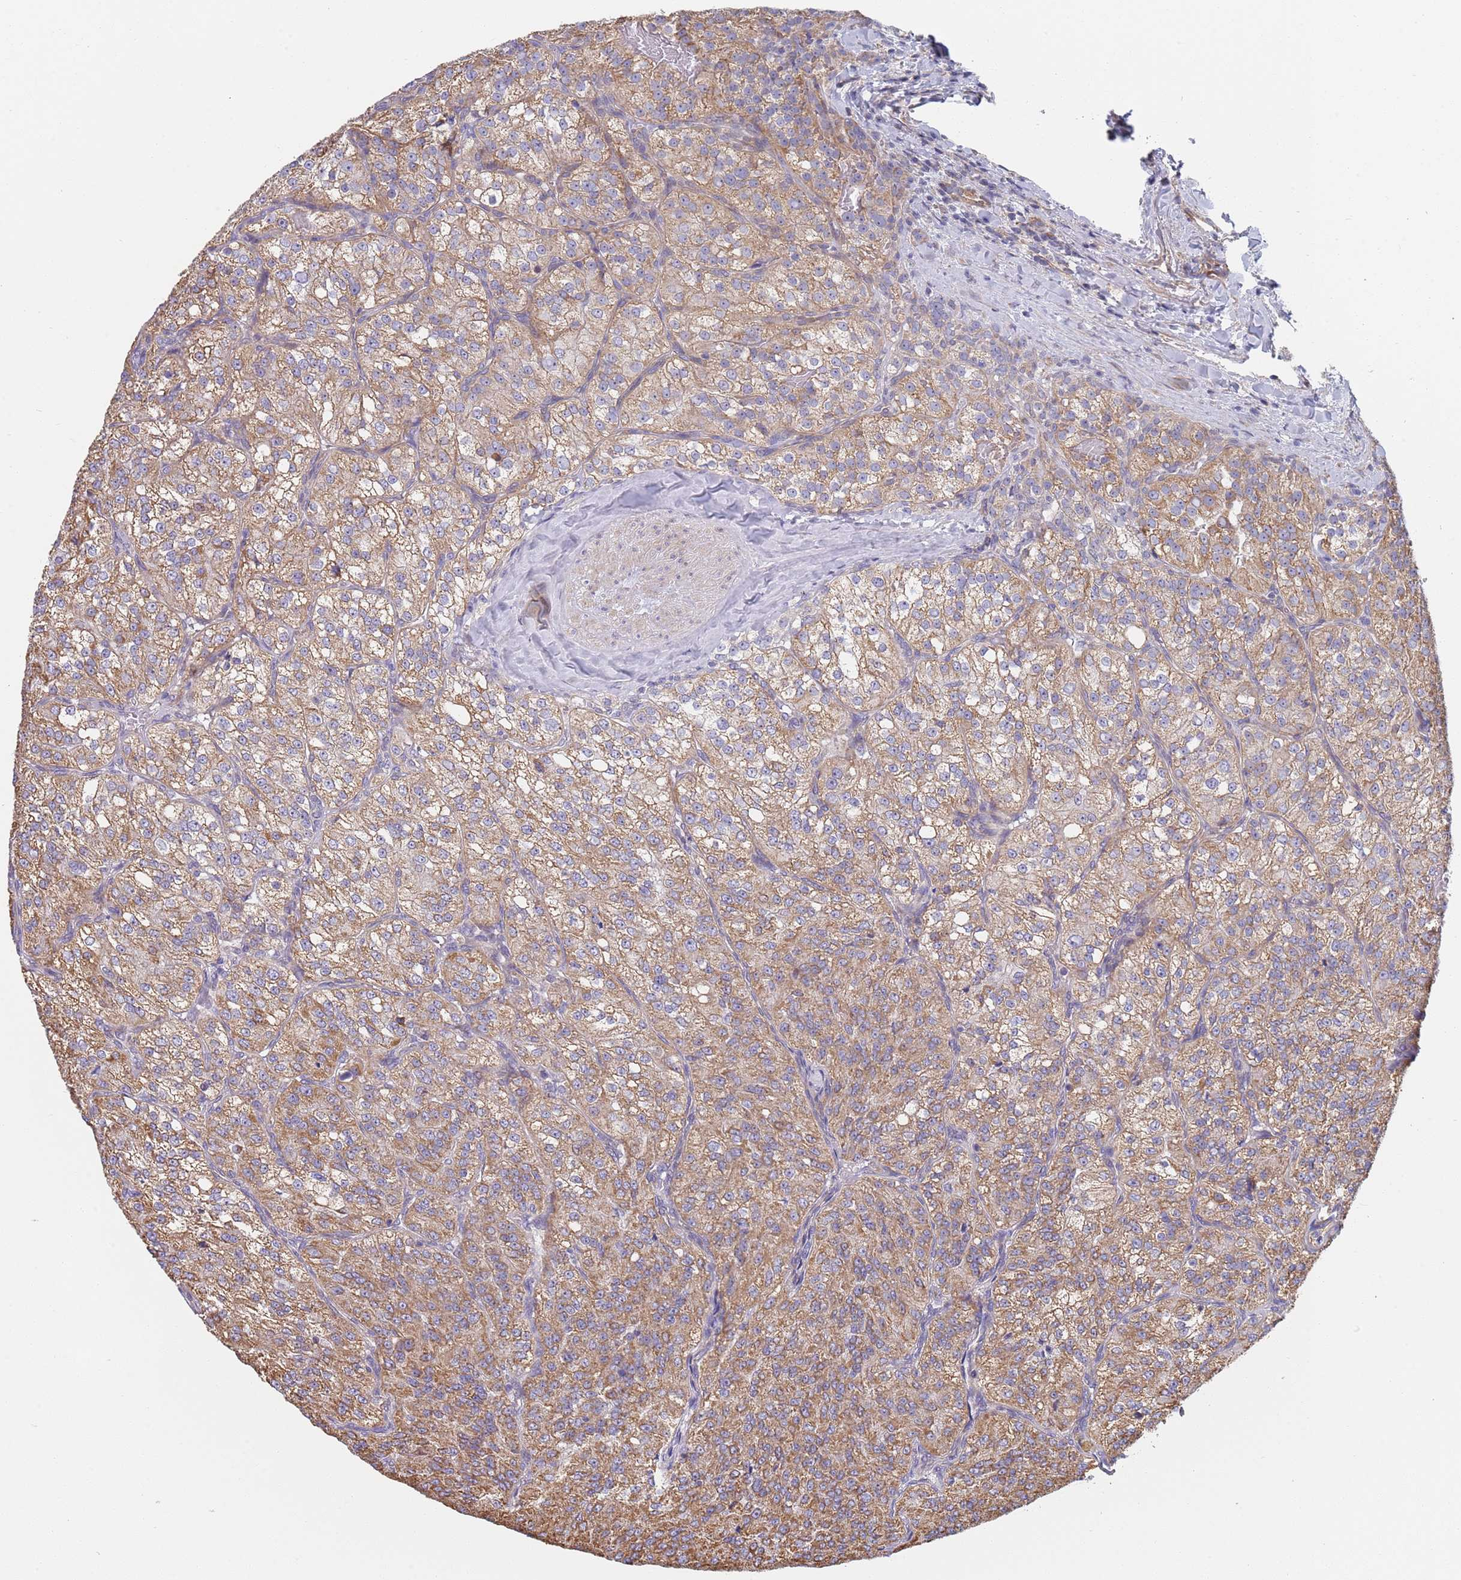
{"staining": {"intensity": "moderate", "quantity": ">75%", "location": "cytoplasmic/membranous"}, "tissue": "renal cancer", "cell_type": "Tumor cells", "image_type": "cancer", "snomed": [{"axis": "morphology", "description": "Adenocarcinoma, NOS"}, {"axis": "topography", "description": "Kidney"}], "caption": "This photomicrograph exhibits adenocarcinoma (renal) stained with immunohistochemistry (IHC) to label a protein in brown. The cytoplasmic/membranous of tumor cells show moderate positivity for the protein. Nuclei are counter-stained blue.", "gene": "PWWP3A", "patient": {"sex": "female", "age": 63}}